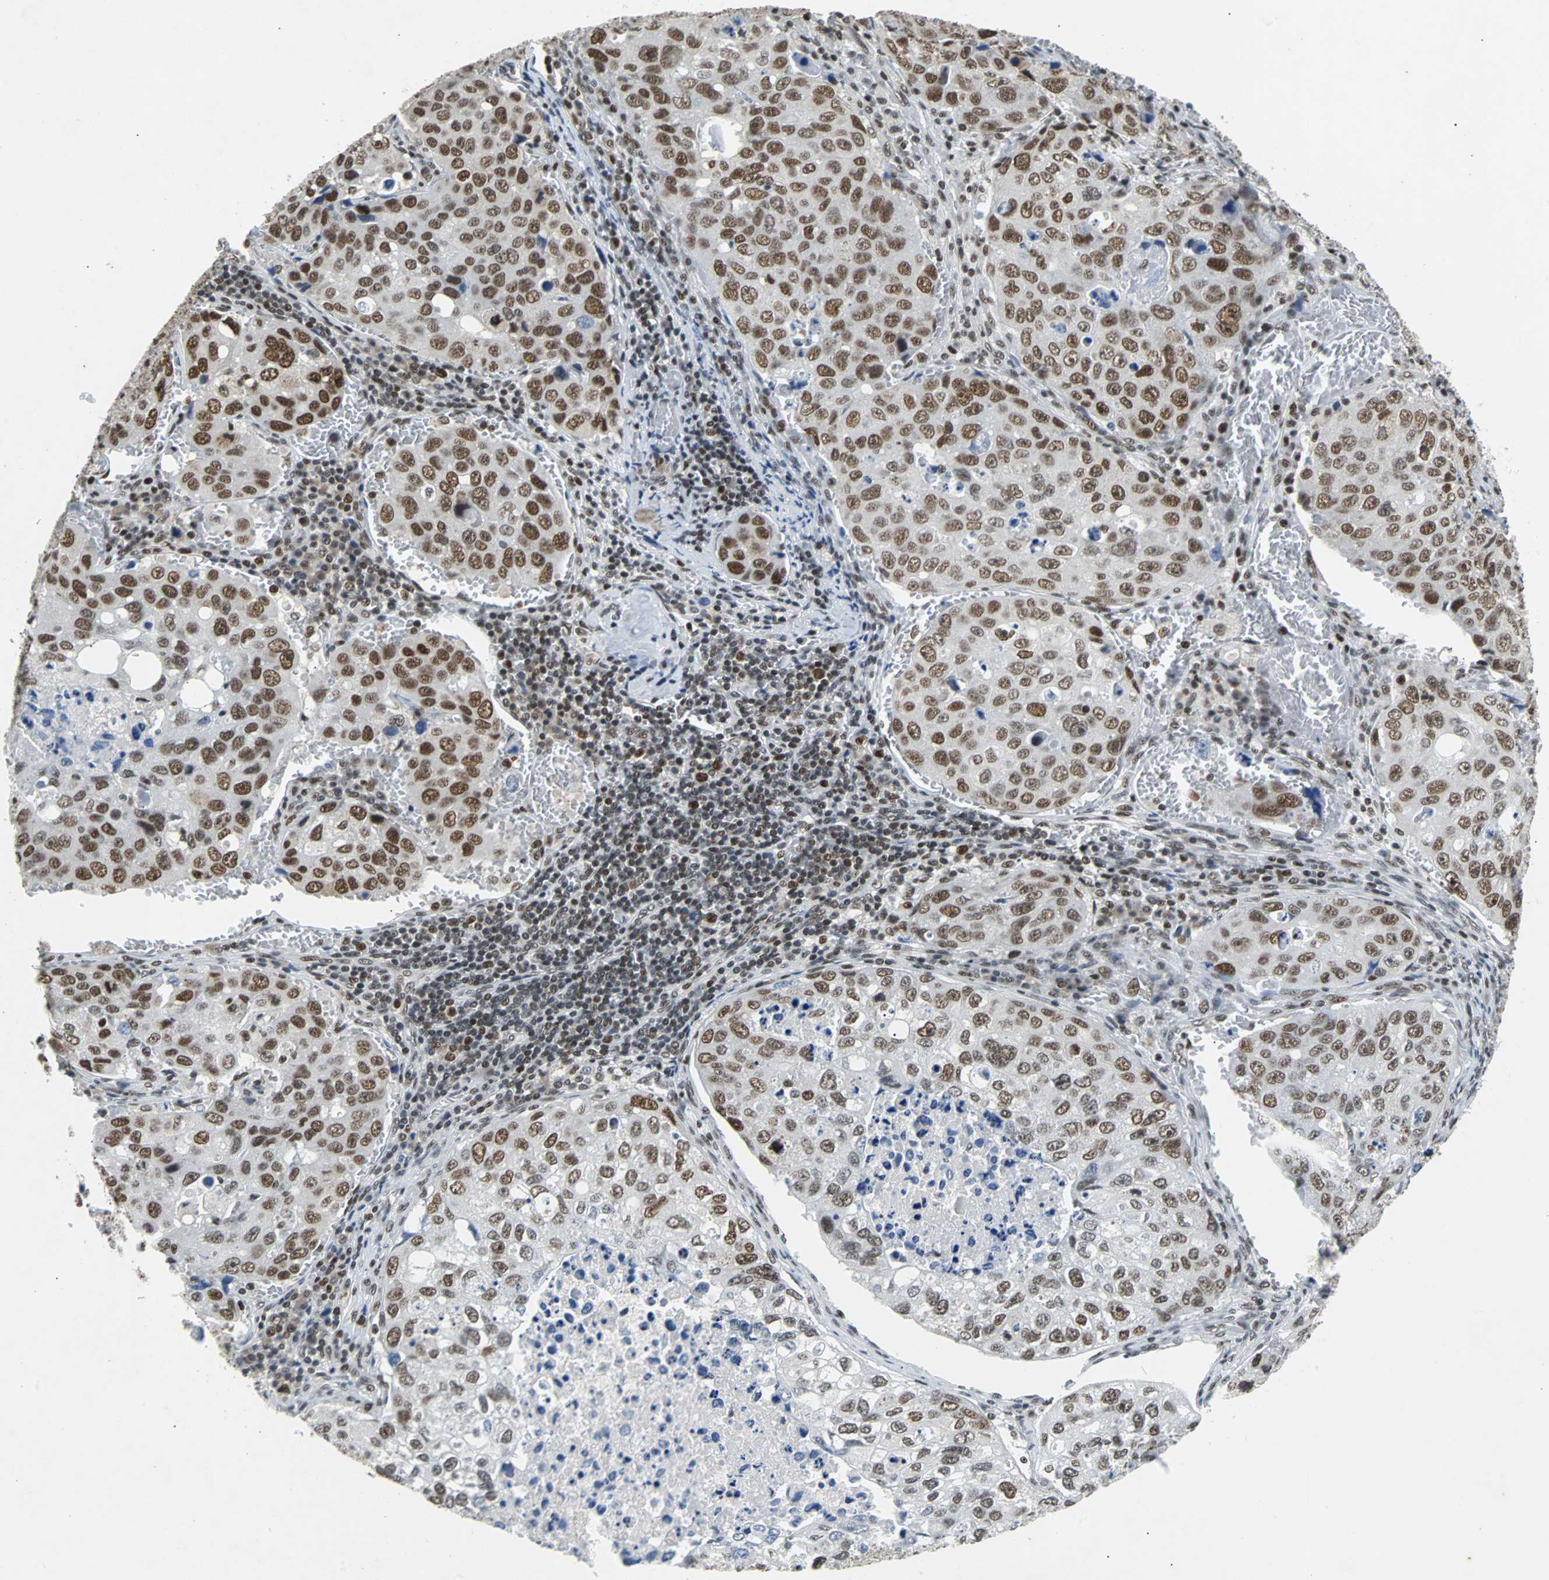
{"staining": {"intensity": "strong", "quantity": "25%-75%", "location": "nuclear"}, "tissue": "urothelial cancer", "cell_type": "Tumor cells", "image_type": "cancer", "snomed": [{"axis": "morphology", "description": "Urothelial carcinoma, High grade"}, {"axis": "topography", "description": "Lymph node"}, {"axis": "topography", "description": "Urinary bladder"}], "caption": "A micrograph of human high-grade urothelial carcinoma stained for a protein exhibits strong nuclear brown staining in tumor cells. The staining was performed using DAB, with brown indicating positive protein expression. Nuclei are stained blue with hematoxylin.", "gene": "GATAD2A", "patient": {"sex": "male", "age": 51}}